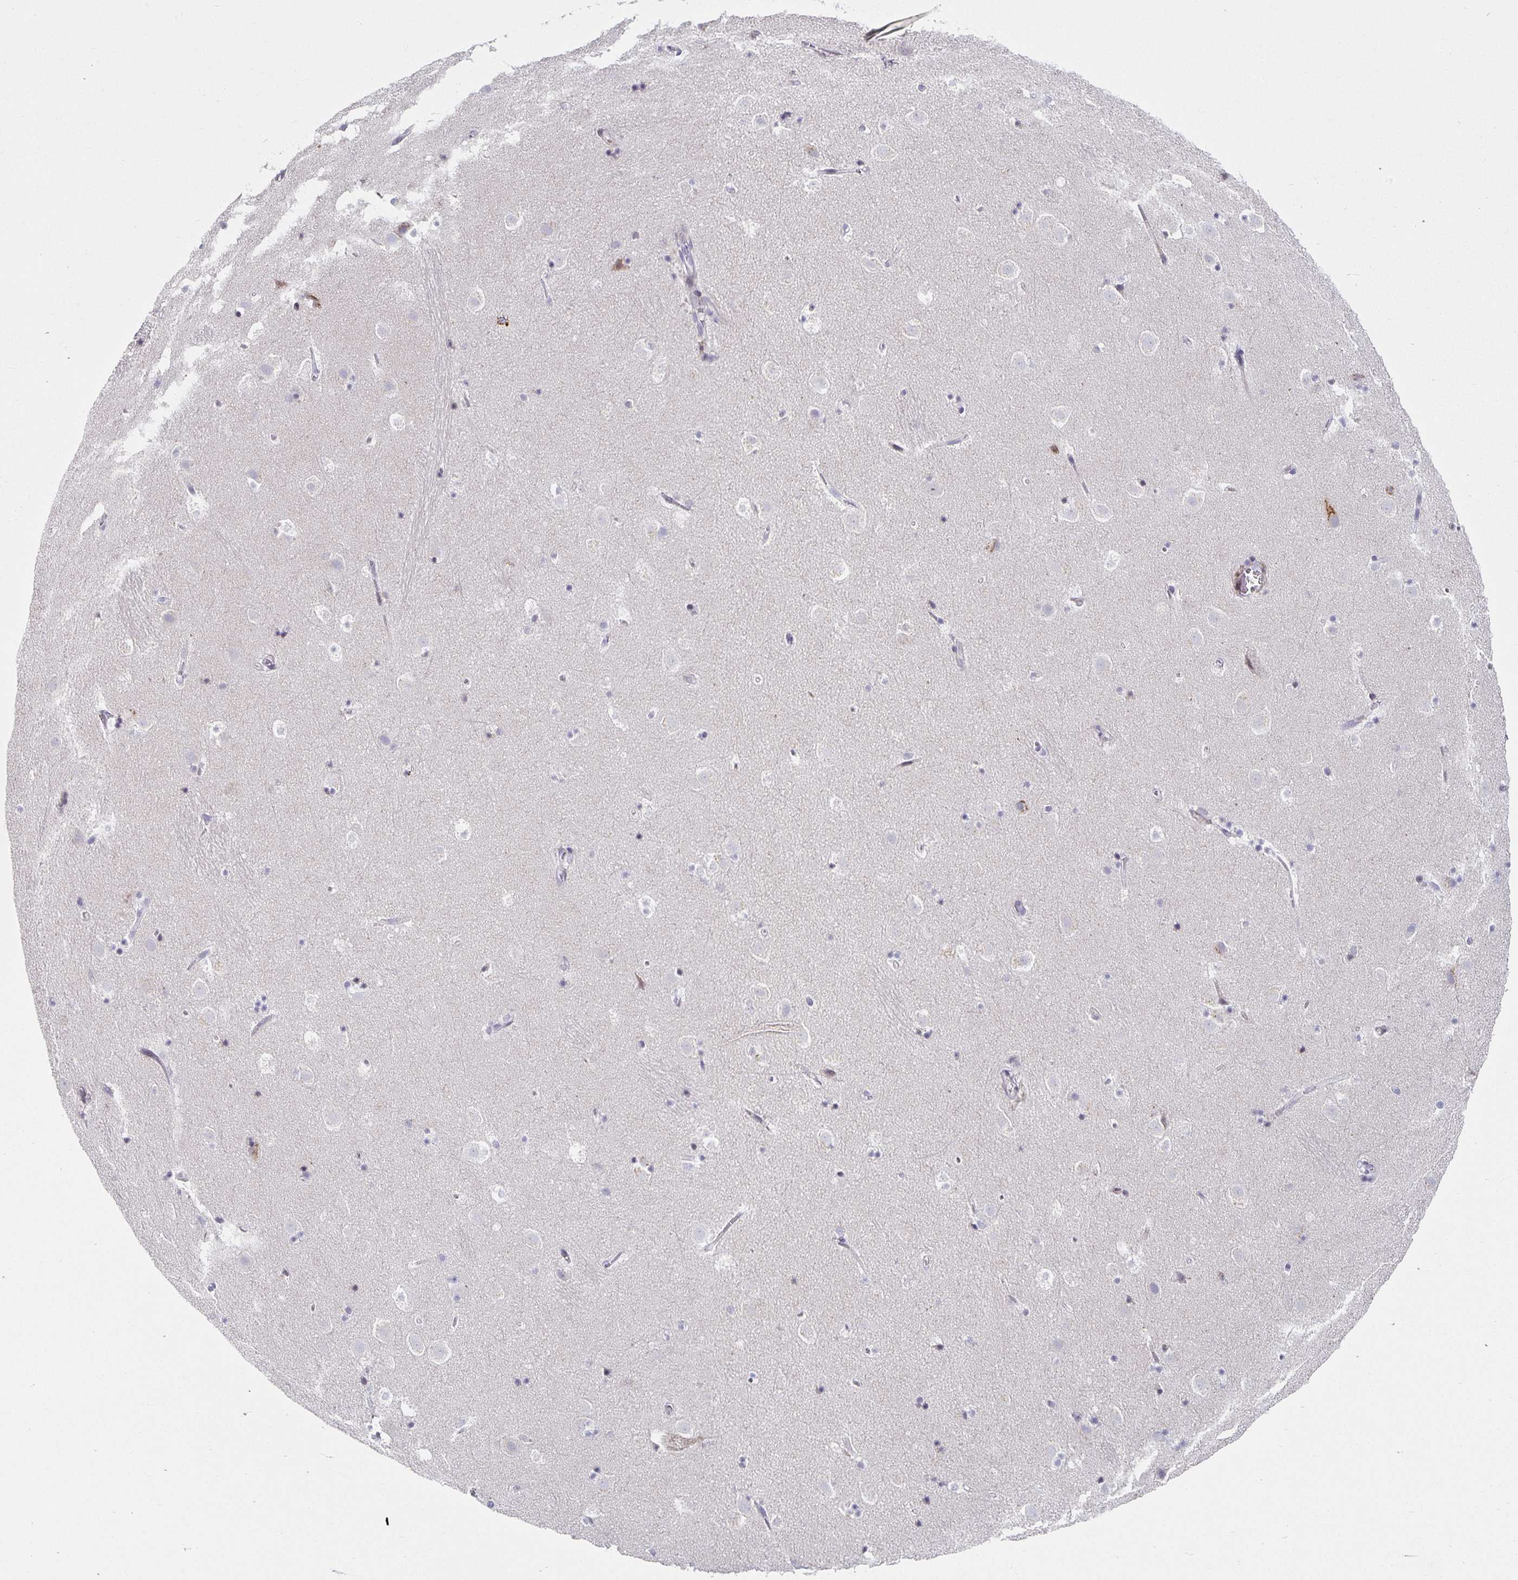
{"staining": {"intensity": "negative", "quantity": "none", "location": "none"}, "tissue": "caudate", "cell_type": "Glial cells", "image_type": "normal", "snomed": [{"axis": "morphology", "description": "Normal tissue, NOS"}, {"axis": "topography", "description": "Lateral ventricle wall"}], "caption": "Human caudate stained for a protein using immunohistochemistry (IHC) shows no positivity in glial cells.", "gene": "CHGA", "patient": {"sex": "male", "age": 37}}